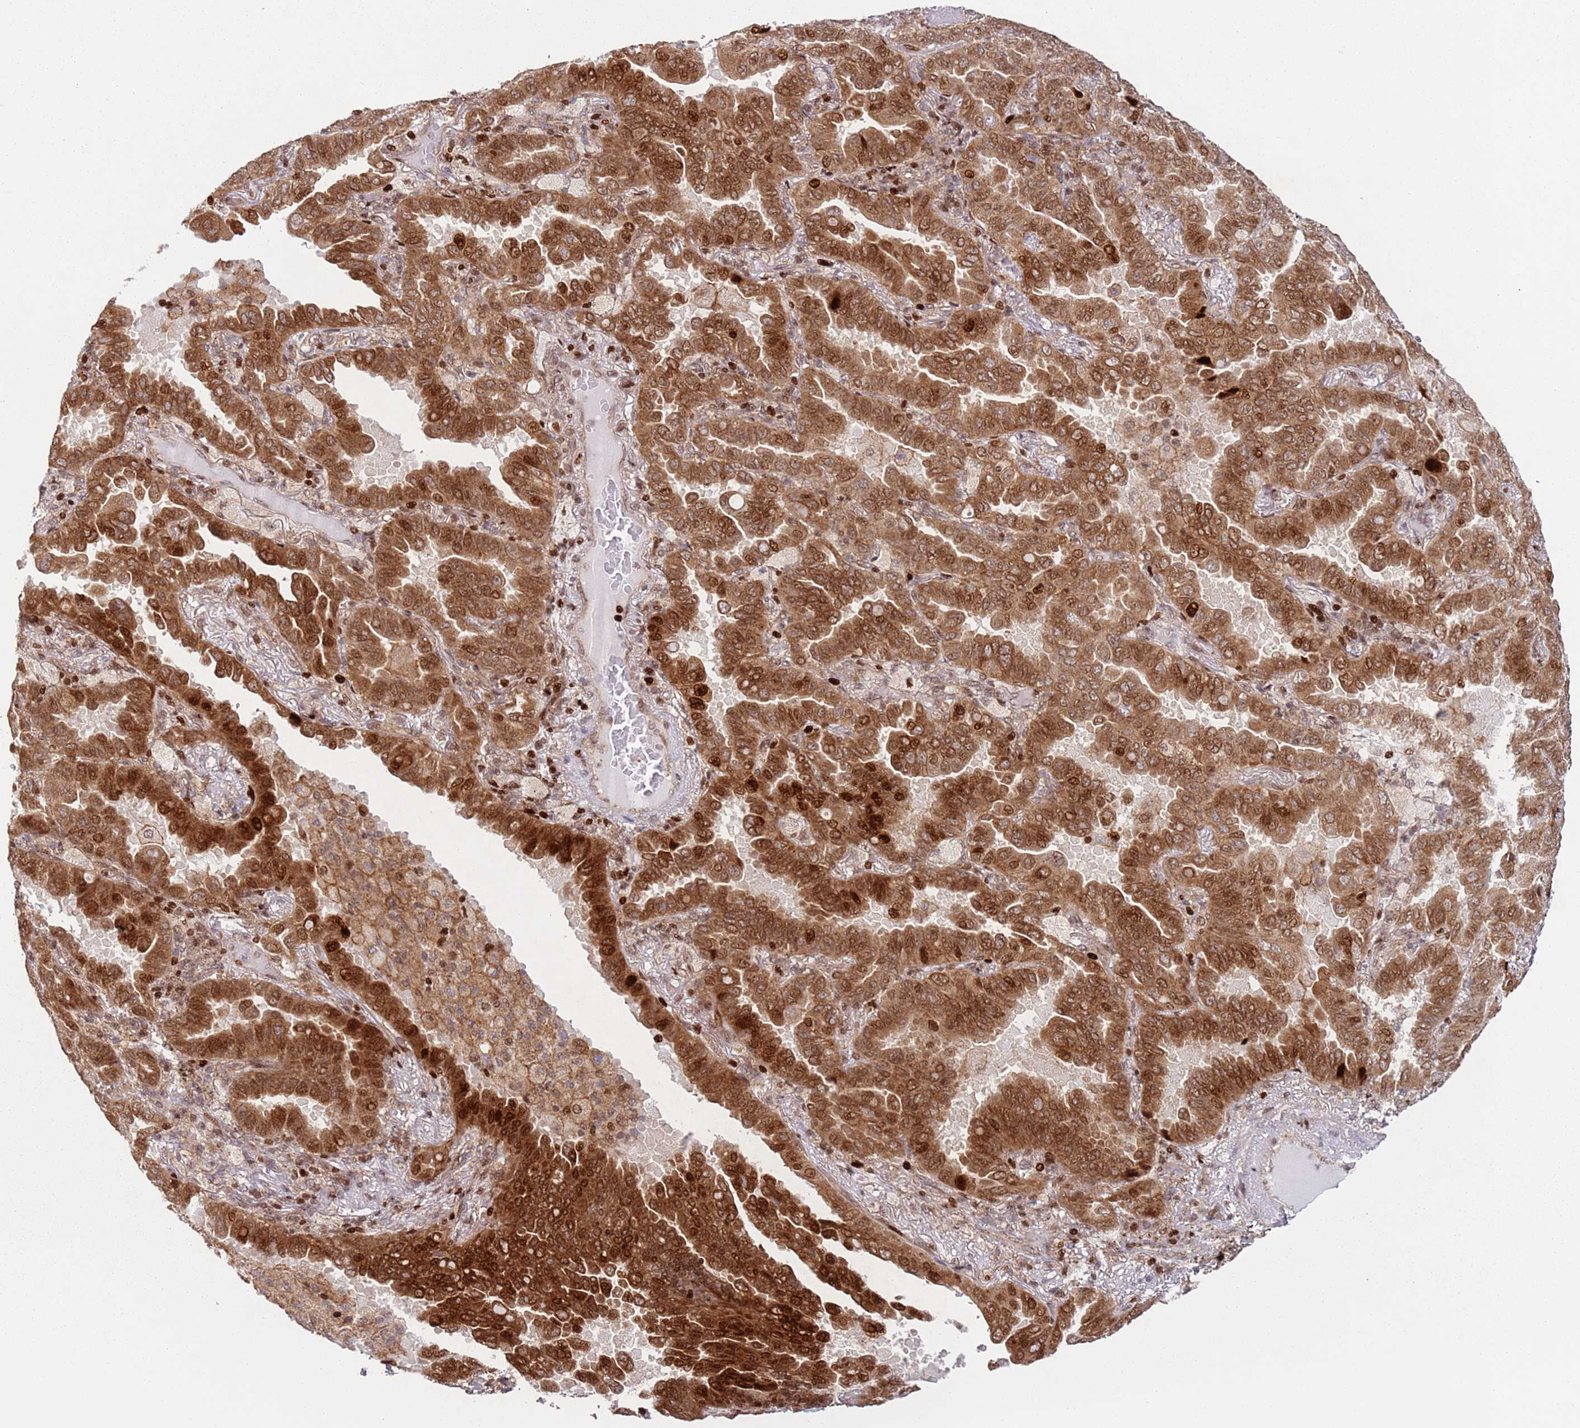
{"staining": {"intensity": "strong", "quantity": ">75%", "location": "cytoplasmic/membranous,nuclear"}, "tissue": "lung cancer", "cell_type": "Tumor cells", "image_type": "cancer", "snomed": [{"axis": "morphology", "description": "Adenocarcinoma, NOS"}, {"axis": "topography", "description": "Lung"}], "caption": "The immunohistochemical stain labels strong cytoplasmic/membranous and nuclear staining in tumor cells of adenocarcinoma (lung) tissue.", "gene": "HNRNPLL", "patient": {"sex": "male", "age": 64}}